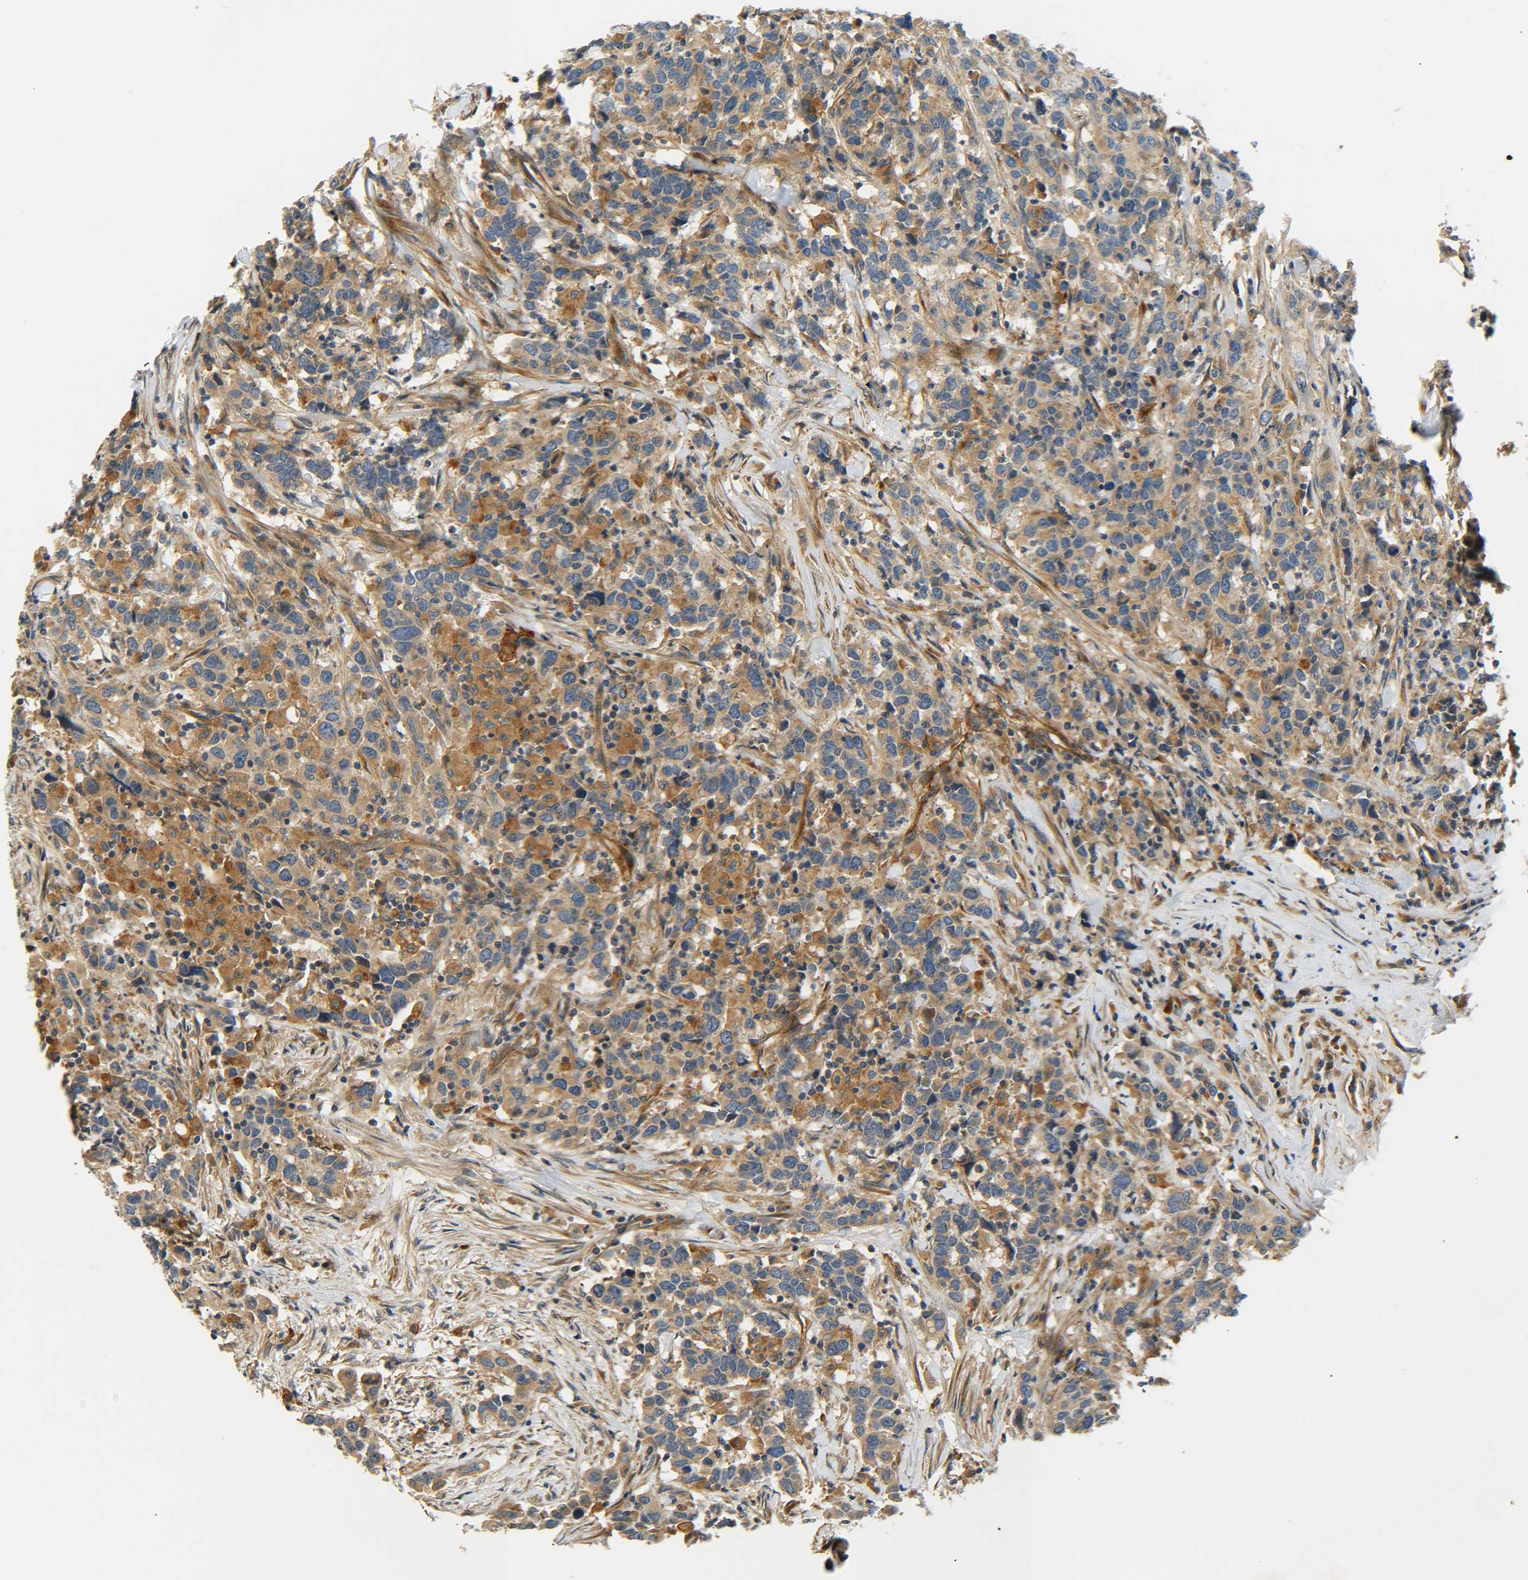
{"staining": {"intensity": "moderate", "quantity": ">75%", "location": "cytoplasmic/membranous"}, "tissue": "urothelial cancer", "cell_type": "Tumor cells", "image_type": "cancer", "snomed": [{"axis": "morphology", "description": "Urothelial carcinoma, High grade"}, {"axis": "topography", "description": "Urinary bladder"}], "caption": "Immunohistochemistry (IHC) image of neoplastic tissue: urothelial cancer stained using immunohistochemistry (IHC) exhibits medium levels of moderate protein expression localized specifically in the cytoplasmic/membranous of tumor cells, appearing as a cytoplasmic/membranous brown color.", "gene": "LRCH3", "patient": {"sex": "male", "age": 61}}